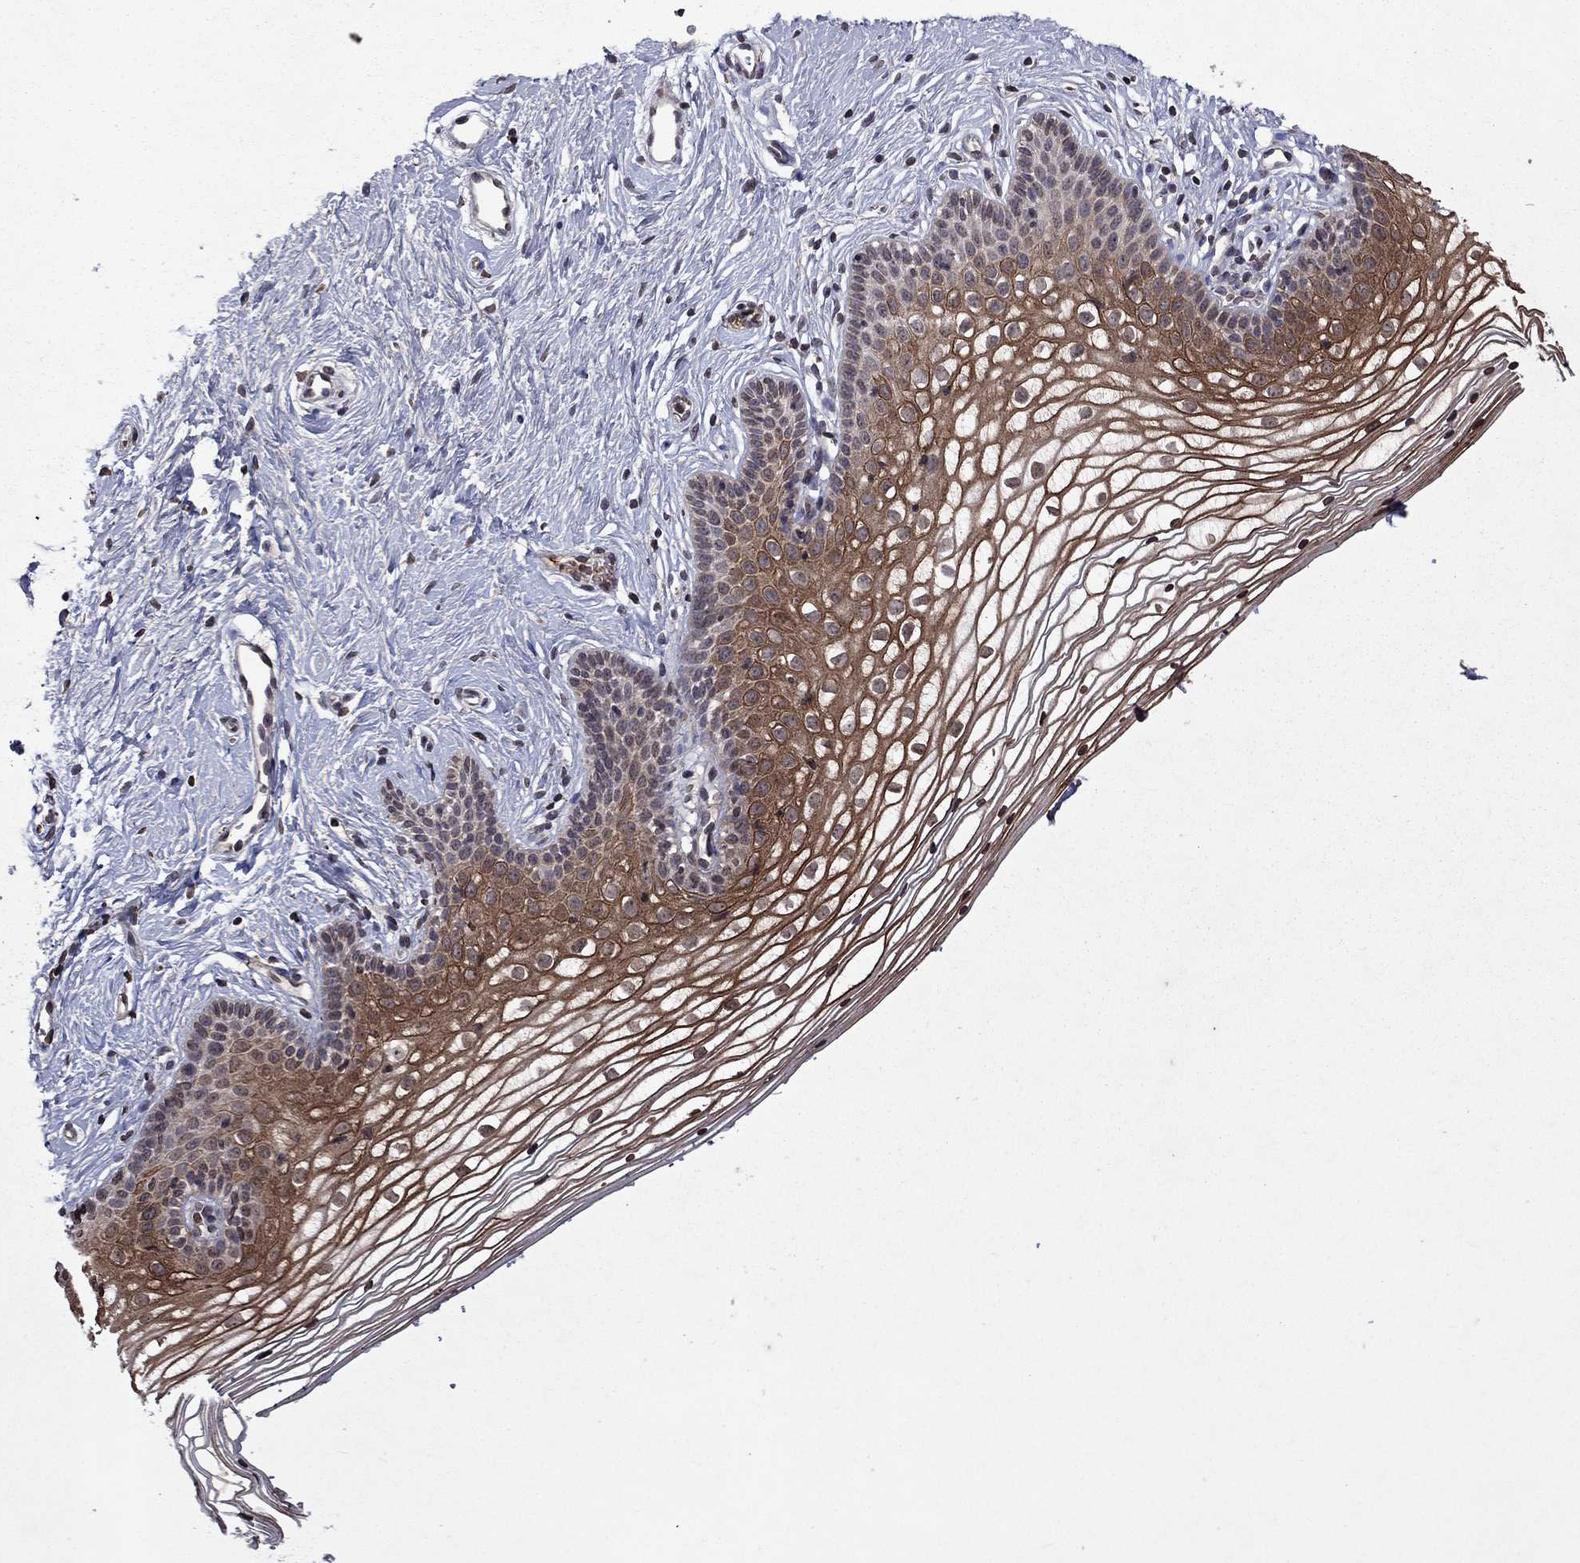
{"staining": {"intensity": "strong", "quantity": ">75%", "location": "cytoplasmic/membranous"}, "tissue": "vagina", "cell_type": "Squamous epithelial cells", "image_type": "normal", "snomed": [{"axis": "morphology", "description": "Normal tissue, NOS"}, {"axis": "topography", "description": "Vagina"}], "caption": "Immunohistochemical staining of normal human vagina demonstrates strong cytoplasmic/membranous protein staining in approximately >75% of squamous epithelial cells. The staining is performed using DAB (3,3'-diaminobenzidine) brown chromogen to label protein expression. The nuclei are counter-stained blue using hematoxylin.", "gene": "NLGN1", "patient": {"sex": "female", "age": 36}}